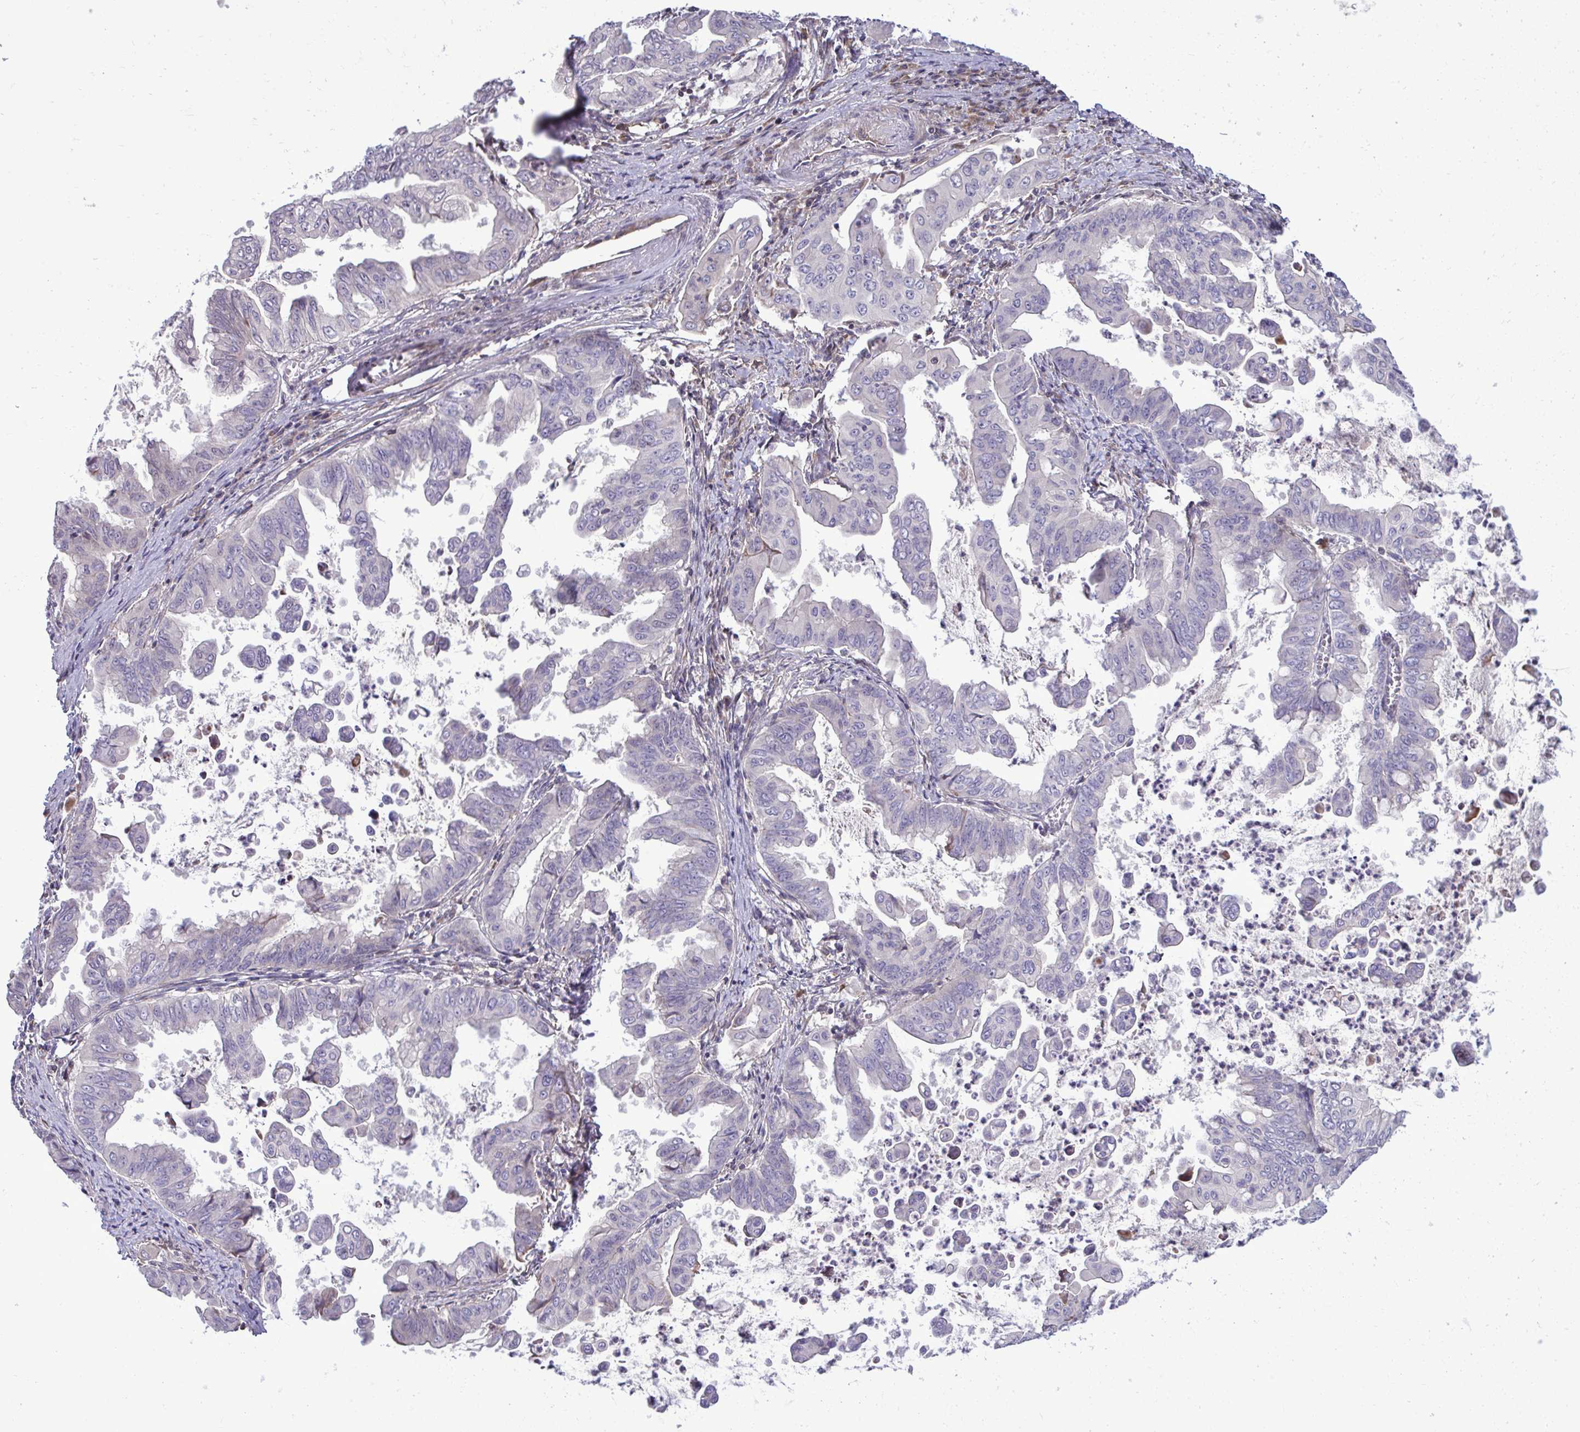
{"staining": {"intensity": "weak", "quantity": "<25%", "location": "cytoplasmic/membranous"}, "tissue": "stomach cancer", "cell_type": "Tumor cells", "image_type": "cancer", "snomed": [{"axis": "morphology", "description": "Adenocarcinoma, NOS"}, {"axis": "topography", "description": "Stomach, upper"}], "caption": "IHC image of neoplastic tissue: human stomach adenocarcinoma stained with DAB shows no significant protein staining in tumor cells.", "gene": "ZSCAN9", "patient": {"sex": "male", "age": 80}}